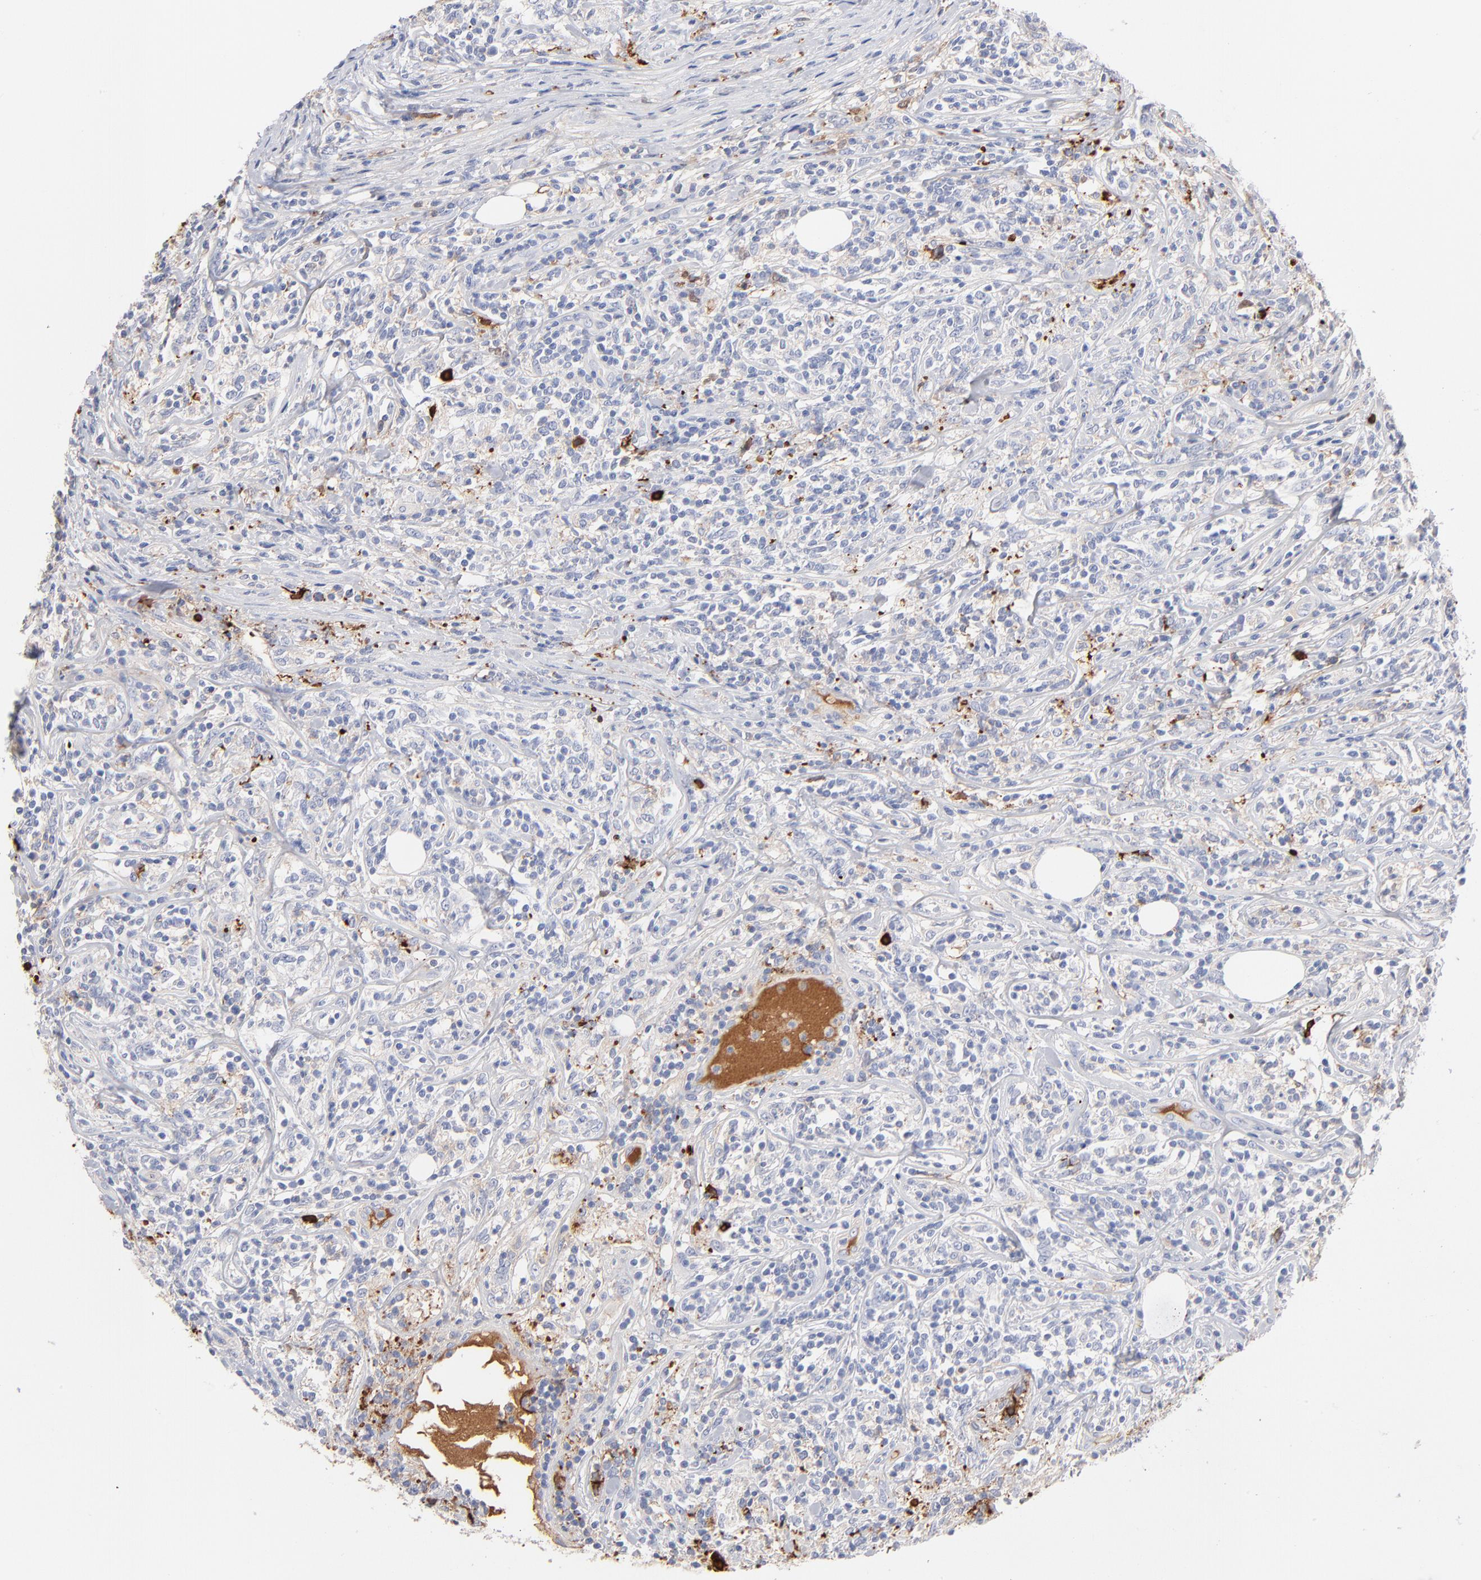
{"staining": {"intensity": "negative", "quantity": "none", "location": "none"}, "tissue": "lymphoma", "cell_type": "Tumor cells", "image_type": "cancer", "snomed": [{"axis": "morphology", "description": "Malignant lymphoma, non-Hodgkin's type, High grade"}, {"axis": "topography", "description": "Lymph node"}], "caption": "Micrograph shows no significant protein expression in tumor cells of malignant lymphoma, non-Hodgkin's type (high-grade).", "gene": "APOH", "patient": {"sex": "female", "age": 84}}